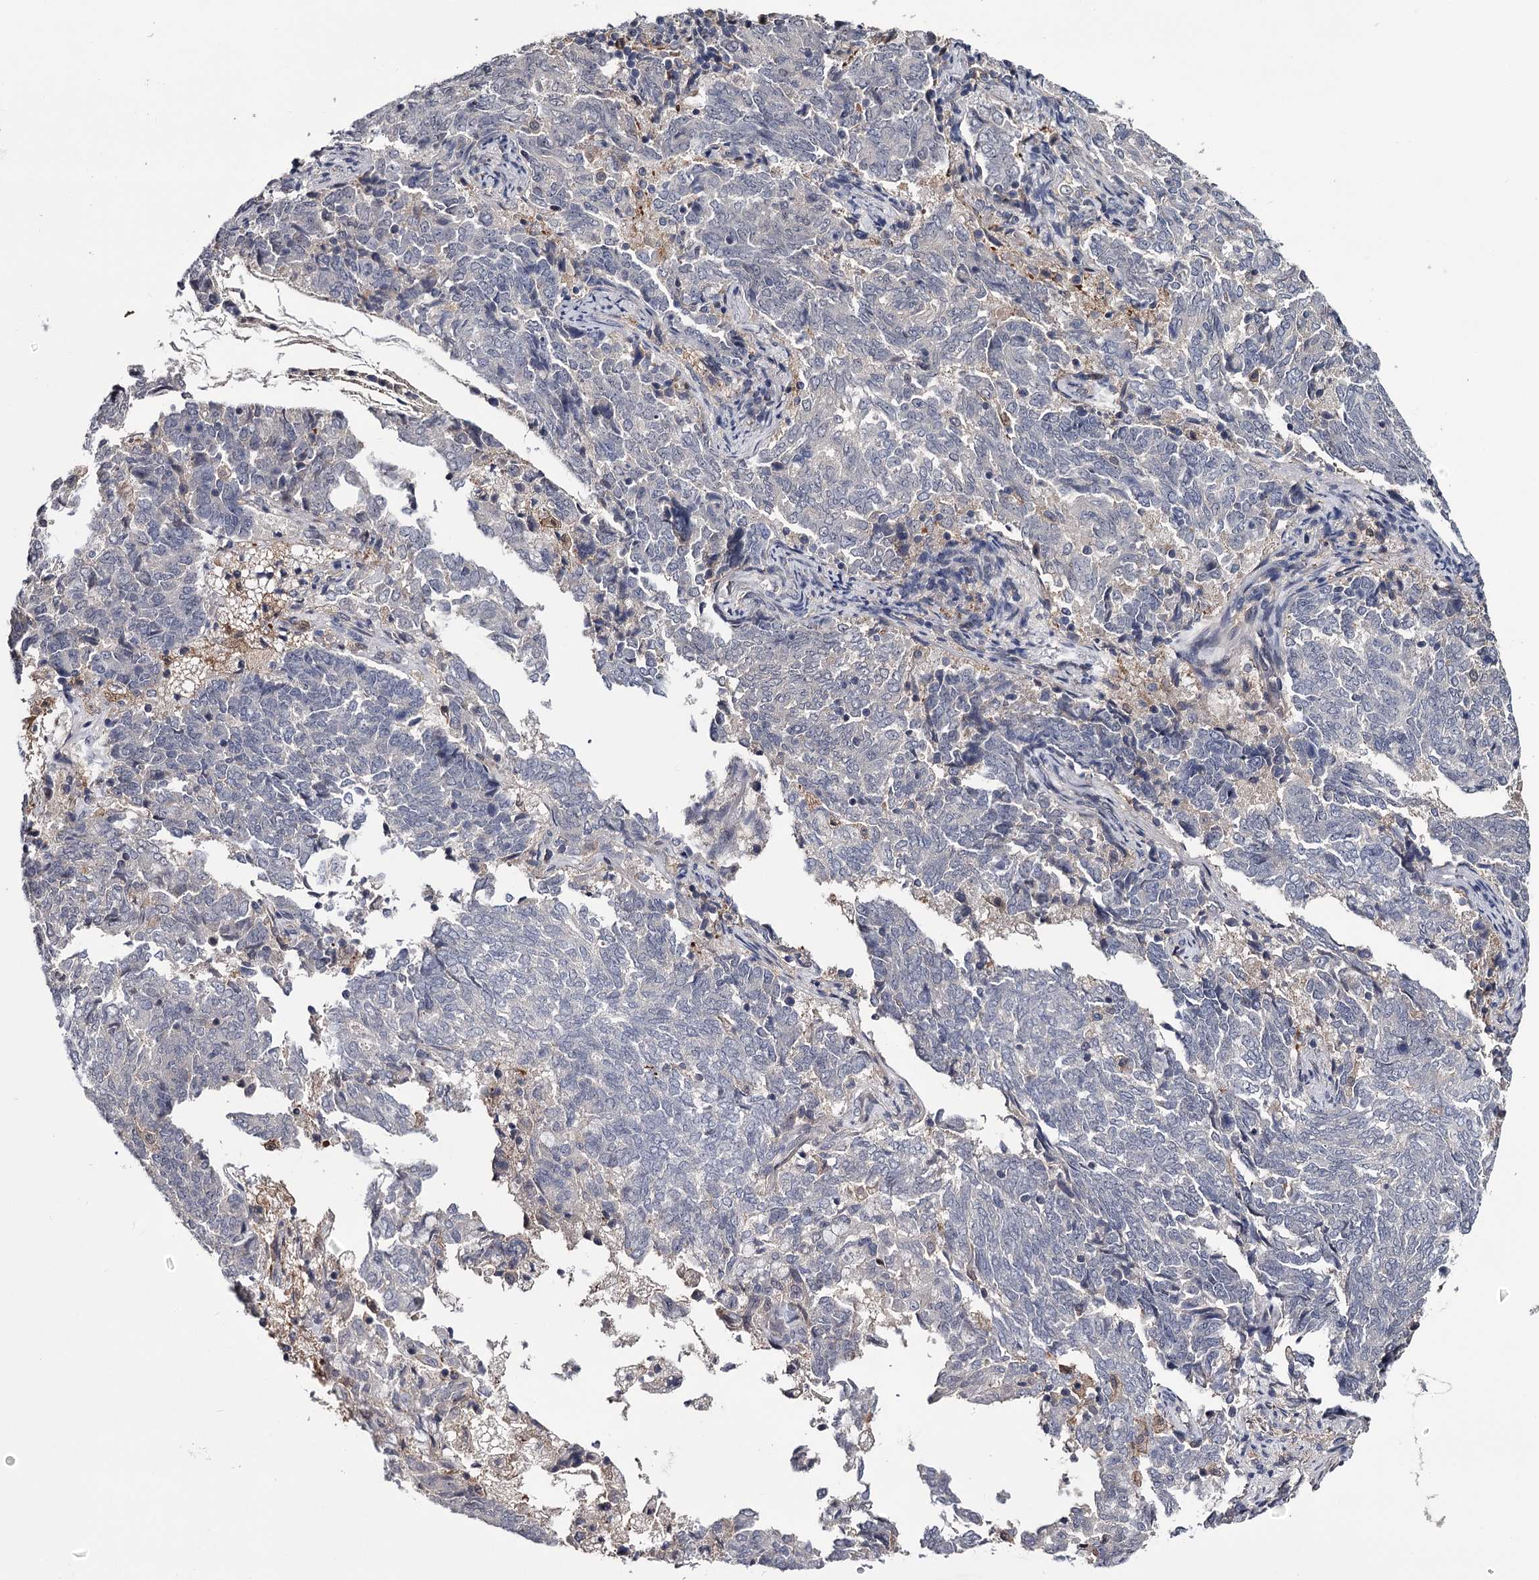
{"staining": {"intensity": "negative", "quantity": "none", "location": "none"}, "tissue": "endometrial cancer", "cell_type": "Tumor cells", "image_type": "cancer", "snomed": [{"axis": "morphology", "description": "Adenocarcinoma, NOS"}, {"axis": "topography", "description": "Endometrium"}], "caption": "This is a micrograph of immunohistochemistry staining of endometrial adenocarcinoma, which shows no staining in tumor cells.", "gene": "GSTO1", "patient": {"sex": "female", "age": 80}}